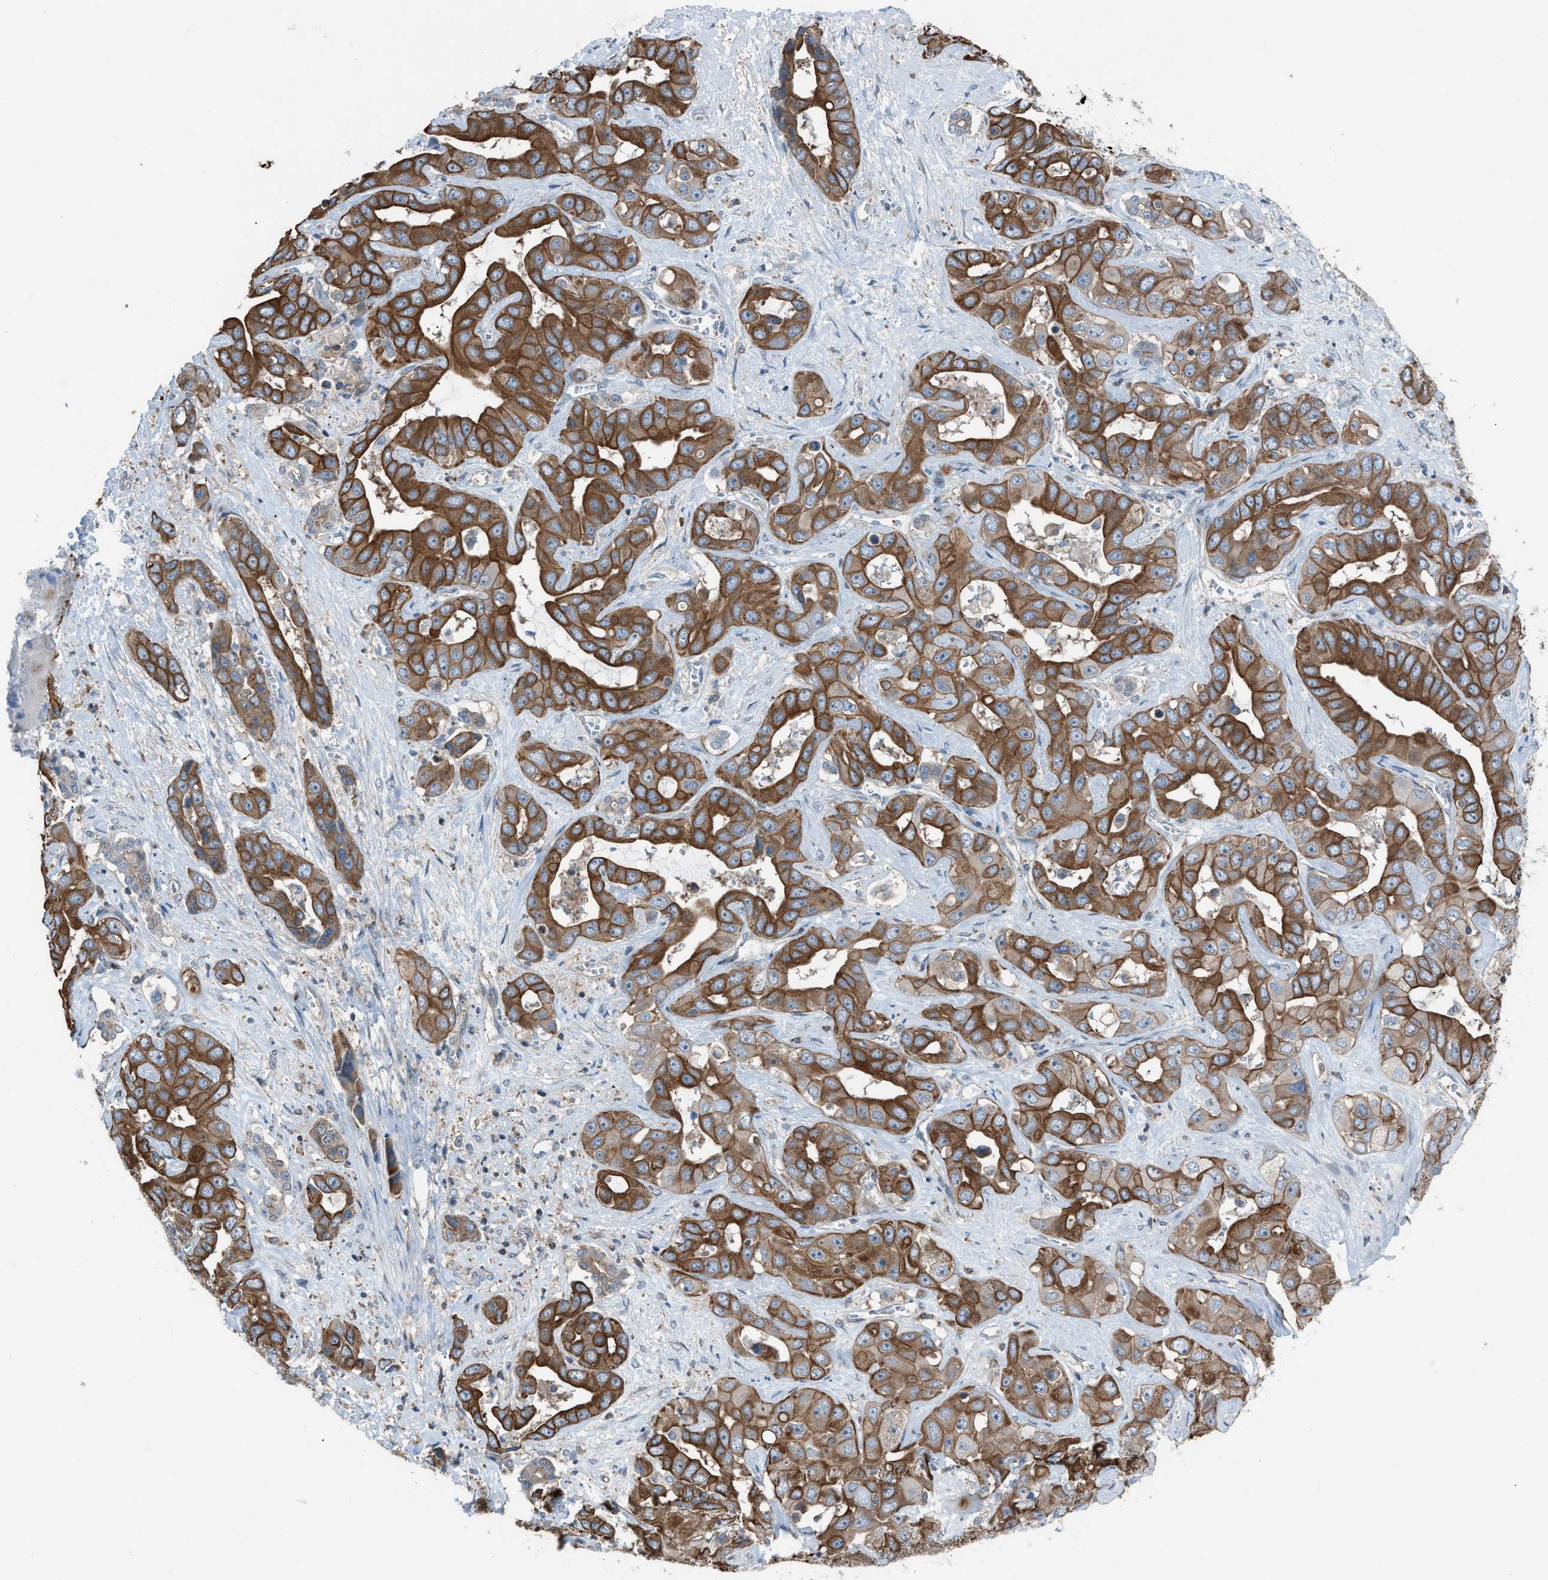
{"staining": {"intensity": "moderate", "quantity": ">75%", "location": "cytoplasmic/membranous"}, "tissue": "liver cancer", "cell_type": "Tumor cells", "image_type": "cancer", "snomed": [{"axis": "morphology", "description": "Cholangiocarcinoma"}, {"axis": "topography", "description": "Liver"}], "caption": "DAB (3,3'-diaminobenzidine) immunohistochemical staining of liver cholangiocarcinoma shows moderate cytoplasmic/membranous protein positivity in approximately >75% of tumor cells. Using DAB (3,3'-diaminobenzidine) (brown) and hematoxylin (blue) stains, captured at high magnification using brightfield microscopy.", "gene": "DYRK1A", "patient": {"sex": "female", "age": 52}}